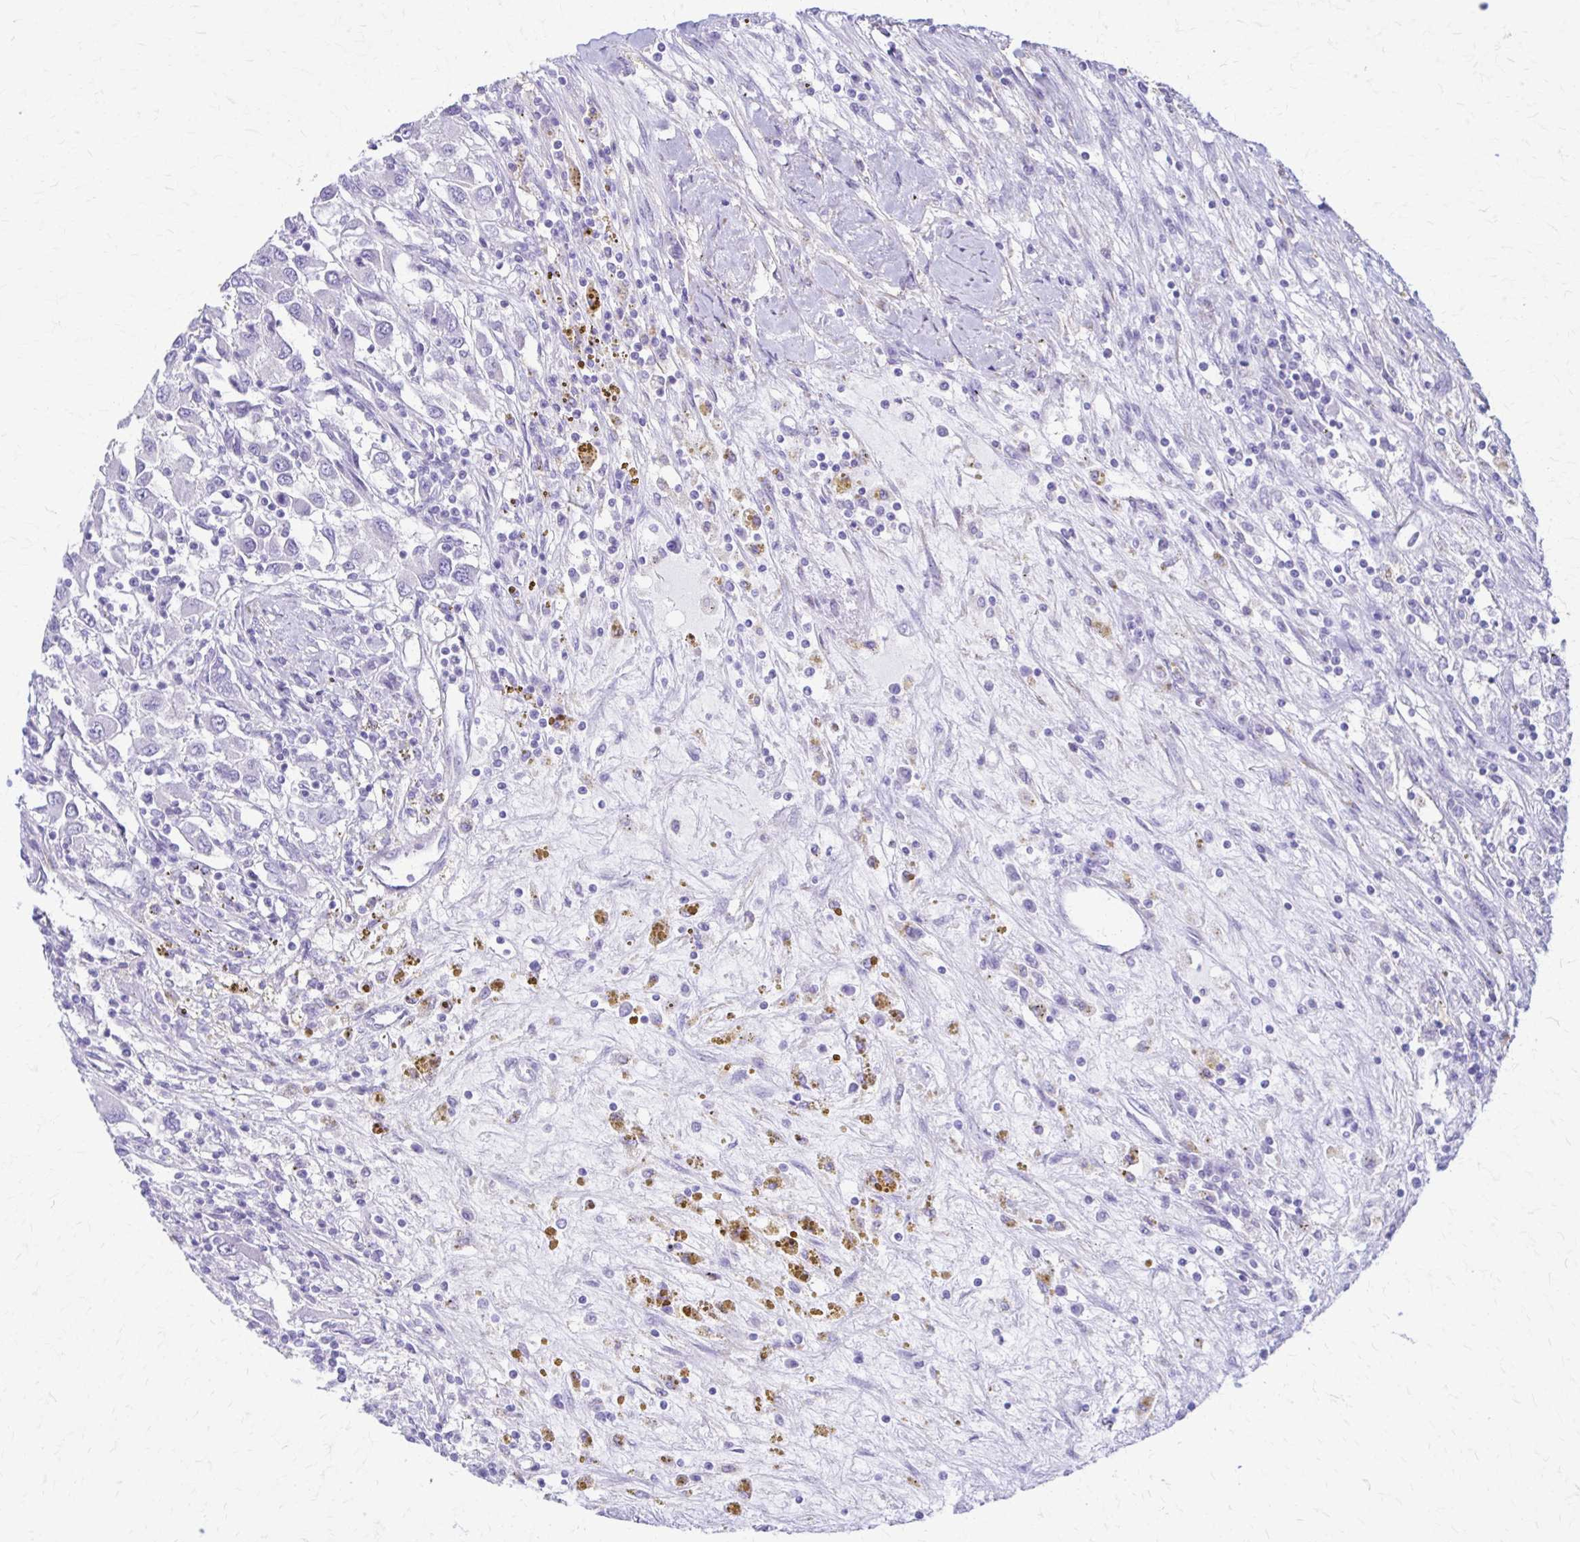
{"staining": {"intensity": "negative", "quantity": "none", "location": "none"}, "tissue": "renal cancer", "cell_type": "Tumor cells", "image_type": "cancer", "snomed": [{"axis": "morphology", "description": "Adenocarcinoma, NOS"}, {"axis": "topography", "description": "Kidney"}], "caption": "IHC of human renal cancer (adenocarcinoma) demonstrates no staining in tumor cells.", "gene": "DSP", "patient": {"sex": "female", "age": 67}}